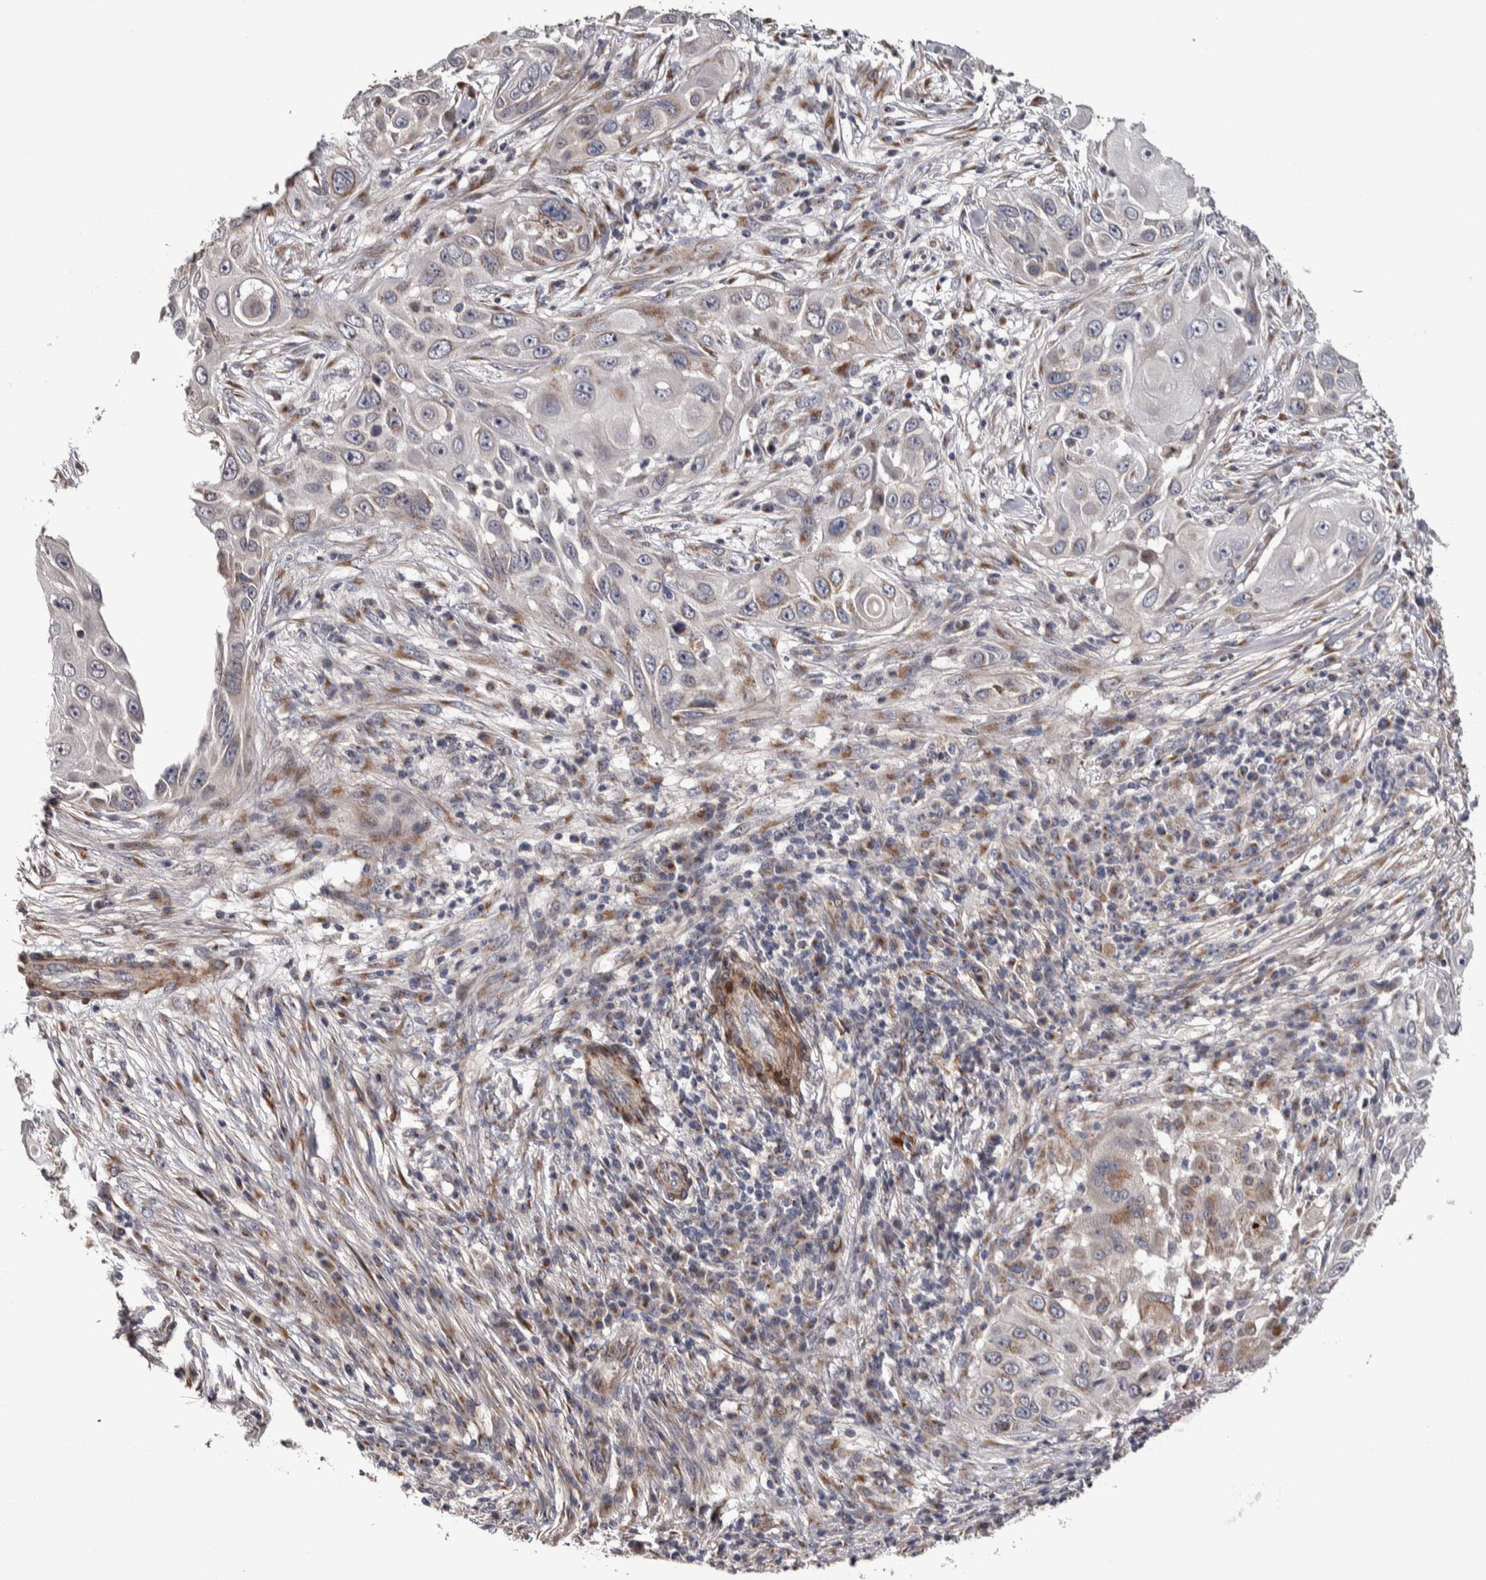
{"staining": {"intensity": "moderate", "quantity": "<25%", "location": "cytoplasmic/membranous"}, "tissue": "skin cancer", "cell_type": "Tumor cells", "image_type": "cancer", "snomed": [{"axis": "morphology", "description": "Squamous cell carcinoma, NOS"}, {"axis": "topography", "description": "Skin"}], "caption": "About <25% of tumor cells in human squamous cell carcinoma (skin) show moderate cytoplasmic/membranous protein positivity as visualized by brown immunohistochemical staining.", "gene": "CANT1", "patient": {"sex": "female", "age": 44}}